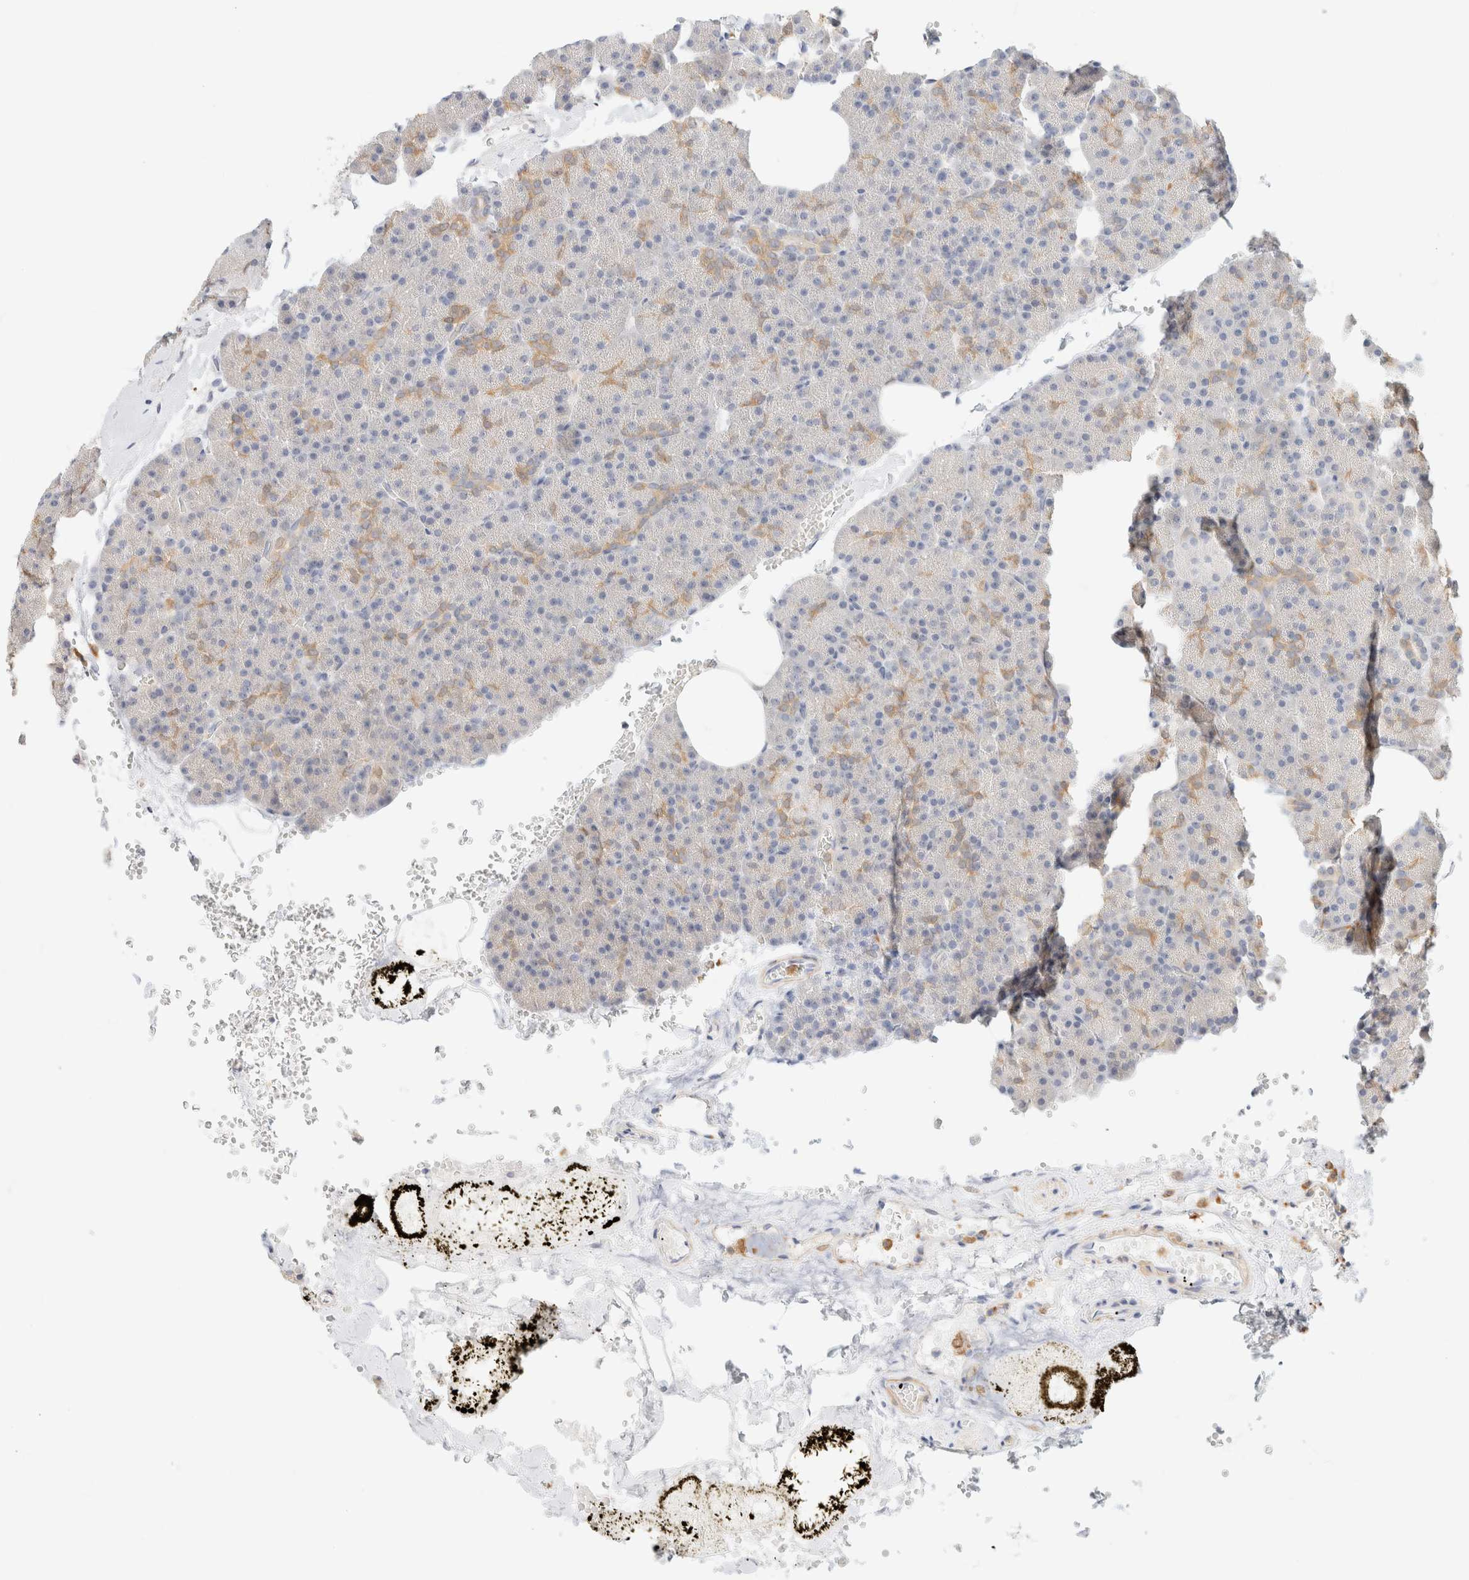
{"staining": {"intensity": "negative", "quantity": "none", "location": "none"}, "tissue": "pancreas", "cell_type": "Exocrine glandular cells", "image_type": "normal", "snomed": [{"axis": "morphology", "description": "Normal tissue, NOS"}, {"axis": "morphology", "description": "Carcinoid, malignant, NOS"}, {"axis": "topography", "description": "Pancreas"}], "caption": "Human pancreas stained for a protein using immunohistochemistry (IHC) displays no staining in exocrine glandular cells.", "gene": "GPI", "patient": {"sex": "female", "age": 35}}